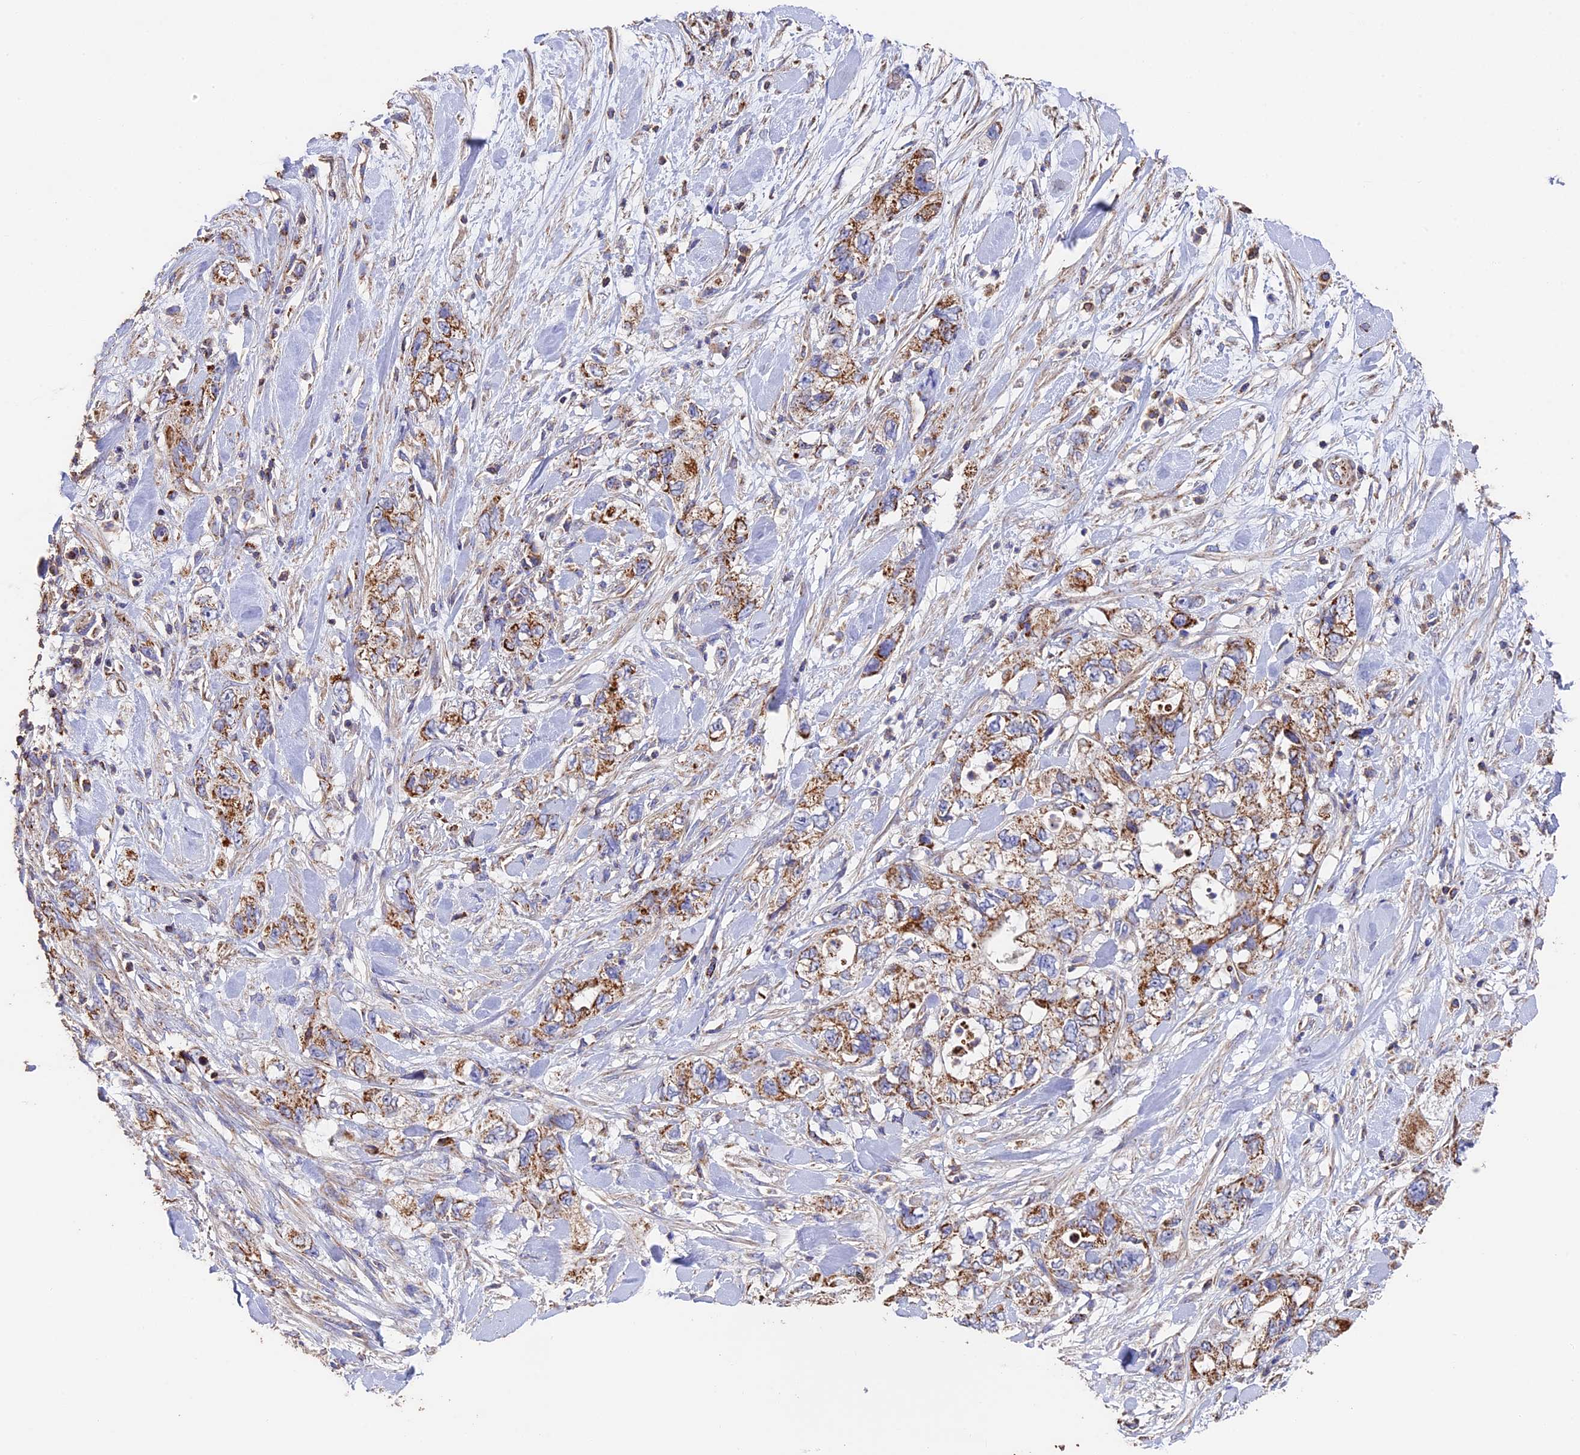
{"staining": {"intensity": "moderate", "quantity": ">75%", "location": "cytoplasmic/membranous"}, "tissue": "pancreatic cancer", "cell_type": "Tumor cells", "image_type": "cancer", "snomed": [{"axis": "morphology", "description": "Adenocarcinoma, NOS"}, {"axis": "topography", "description": "Pancreas"}], "caption": "Adenocarcinoma (pancreatic) was stained to show a protein in brown. There is medium levels of moderate cytoplasmic/membranous positivity in about >75% of tumor cells.", "gene": "ADAT1", "patient": {"sex": "female", "age": 73}}